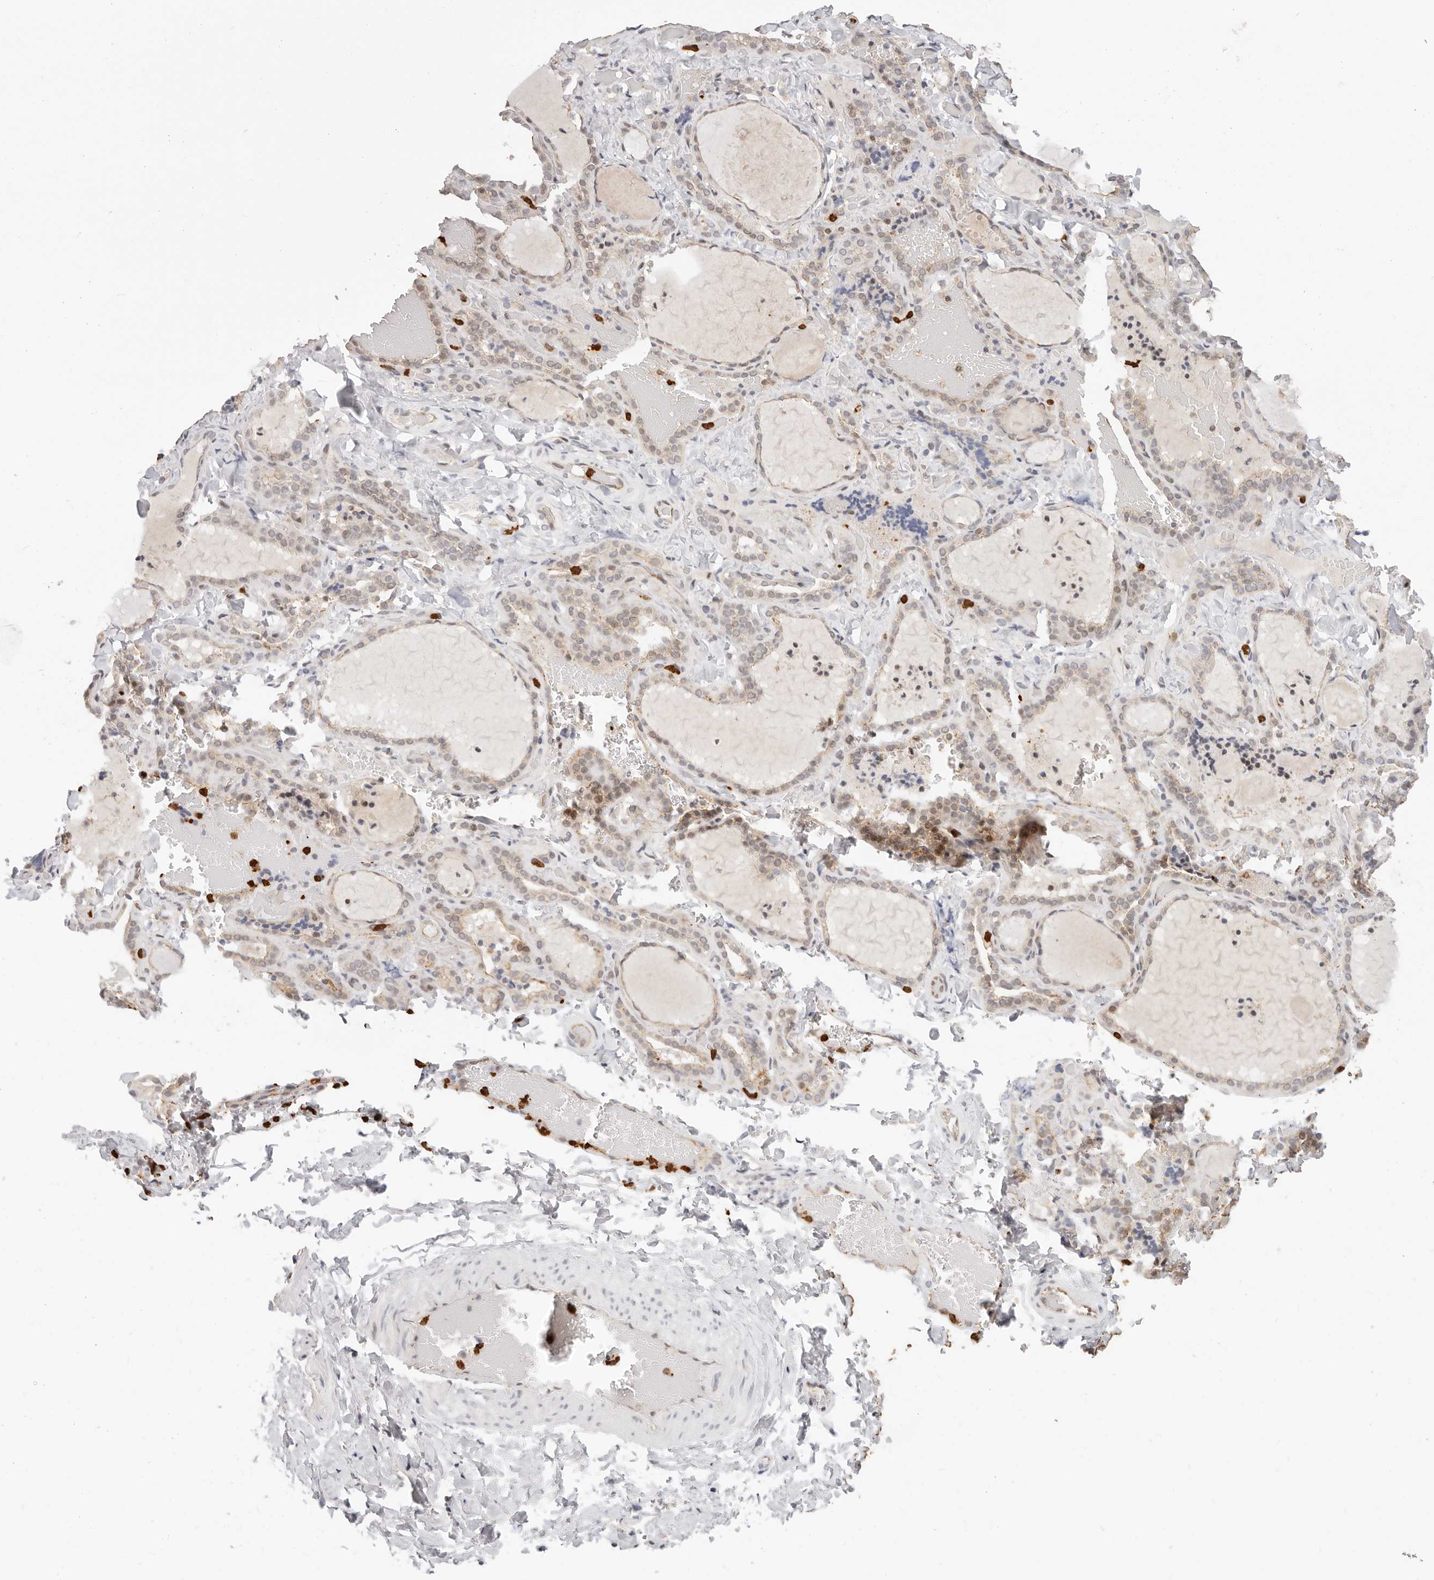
{"staining": {"intensity": "weak", "quantity": "25%-75%", "location": "cytoplasmic/membranous"}, "tissue": "thyroid gland", "cell_type": "Glandular cells", "image_type": "normal", "snomed": [{"axis": "morphology", "description": "Normal tissue, NOS"}, {"axis": "topography", "description": "Thyroid gland"}], "caption": "Thyroid gland stained with immunohistochemistry exhibits weak cytoplasmic/membranous positivity in about 25%-75% of glandular cells. (IHC, brightfield microscopy, high magnification).", "gene": "AFDN", "patient": {"sex": "female", "age": 22}}